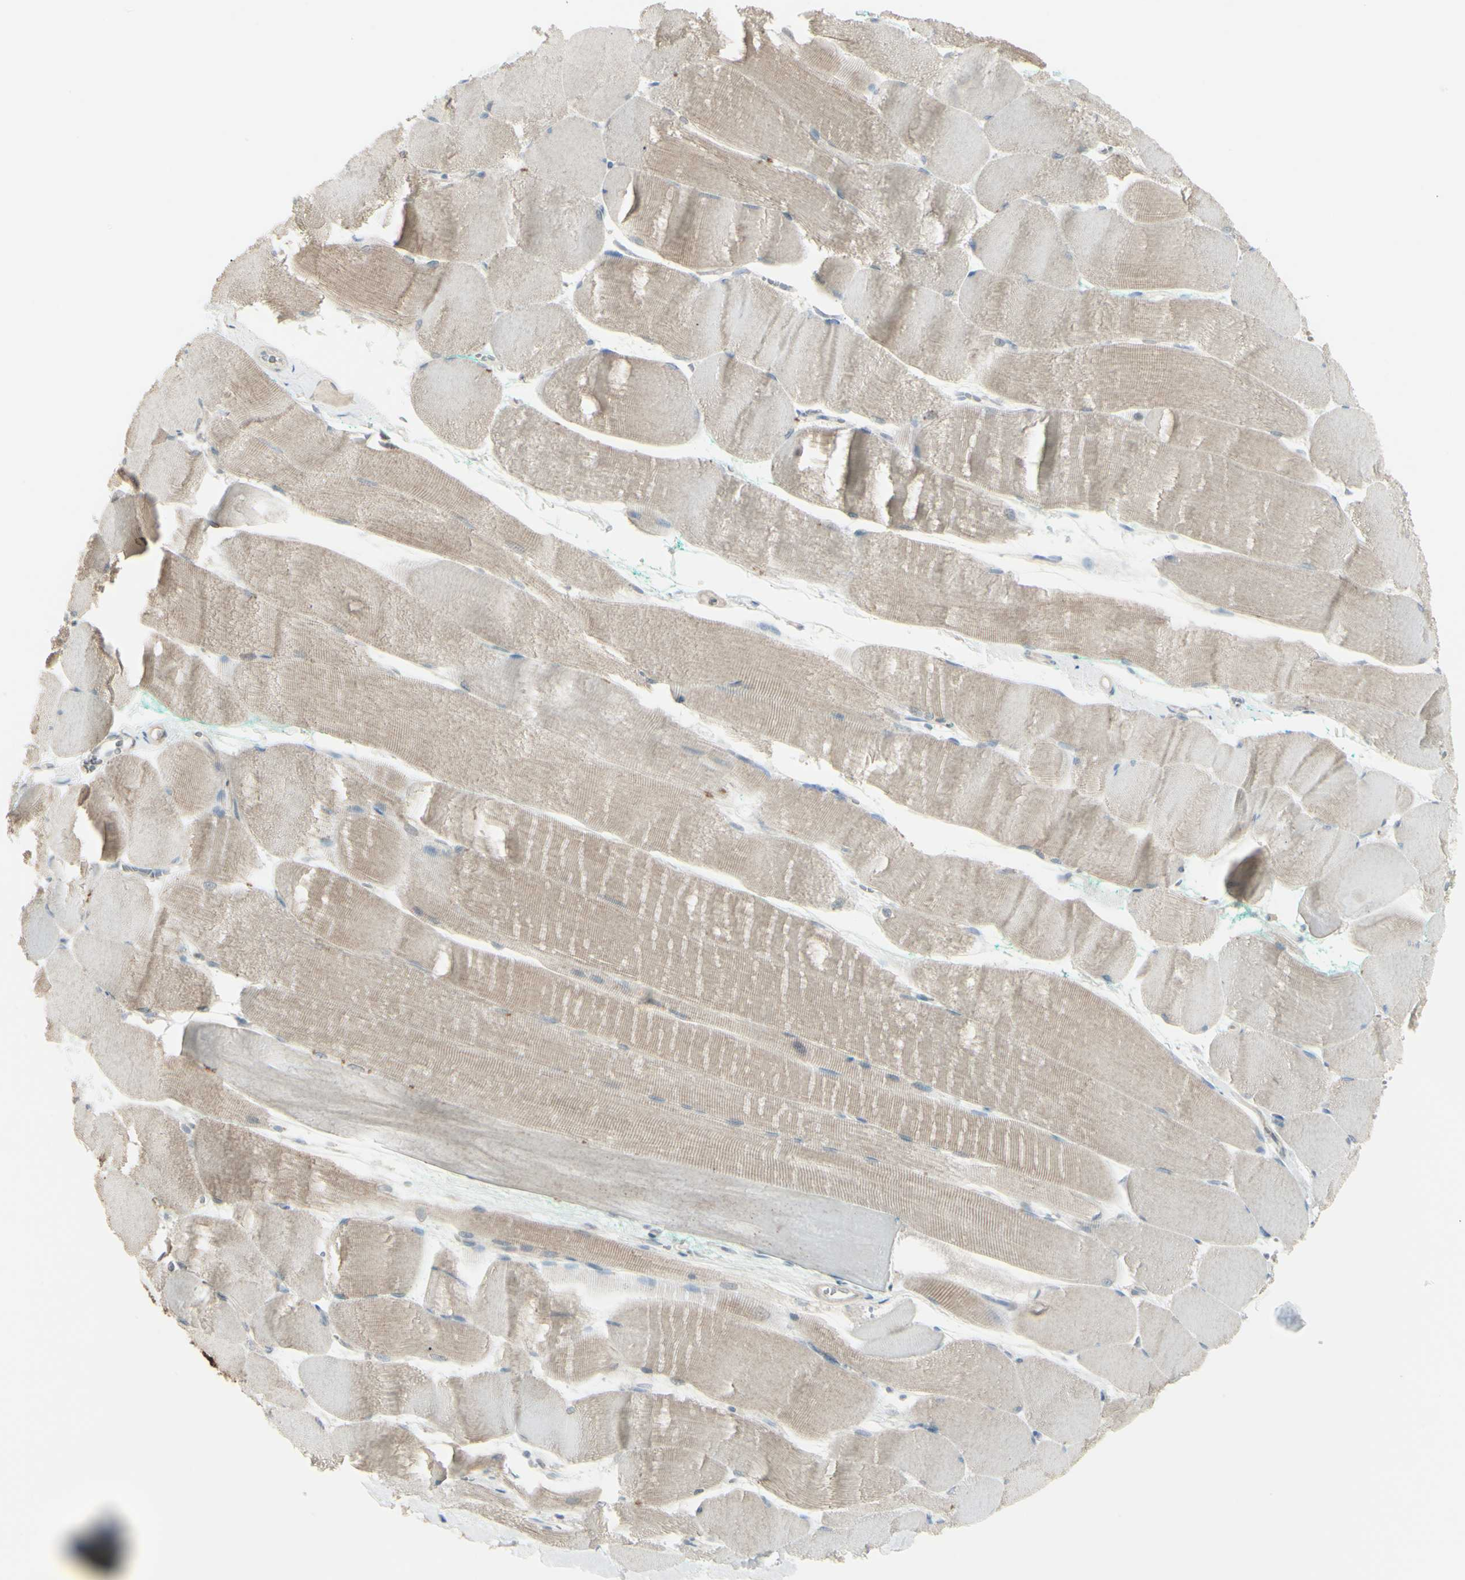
{"staining": {"intensity": "weak", "quantity": "25%-75%", "location": "cytoplasmic/membranous"}, "tissue": "skeletal muscle", "cell_type": "Myocytes", "image_type": "normal", "snomed": [{"axis": "morphology", "description": "Normal tissue, NOS"}, {"axis": "morphology", "description": "Squamous cell carcinoma, NOS"}, {"axis": "topography", "description": "Skeletal muscle"}], "caption": "Weak cytoplasmic/membranous staining for a protein is seen in approximately 25%-75% of myocytes of normal skeletal muscle using immunohistochemistry (IHC).", "gene": "SH3GL2", "patient": {"sex": "male", "age": 51}}